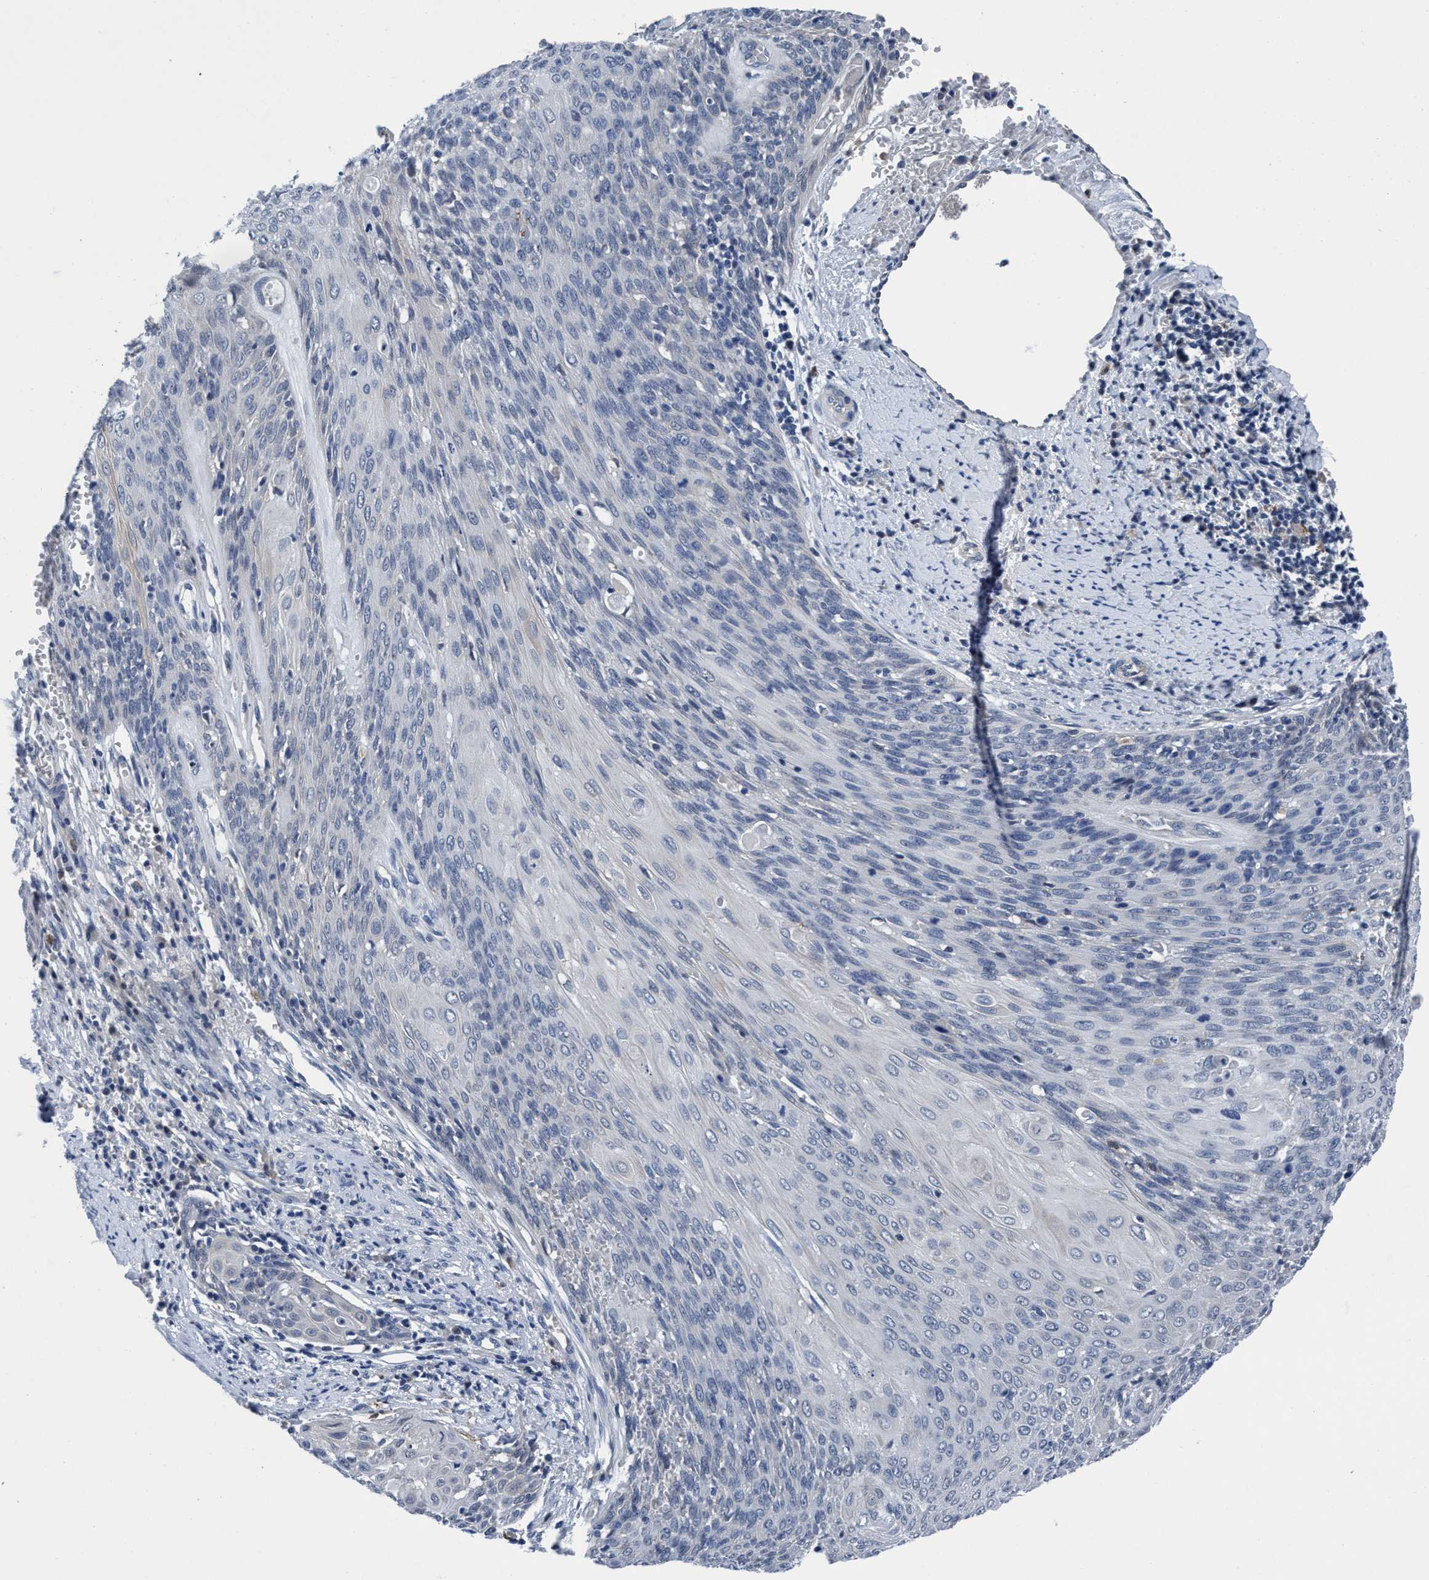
{"staining": {"intensity": "negative", "quantity": "none", "location": "none"}, "tissue": "cervical cancer", "cell_type": "Tumor cells", "image_type": "cancer", "snomed": [{"axis": "morphology", "description": "Squamous cell carcinoma, NOS"}, {"axis": "topography", "description": "Cervix"}], "caption": "The histopathology image reveals no staining of tumor cells in squamous cell carcinoma (cervical).", "gene": "TMEM94", "patient": {"sex": "female", "age": 39}}